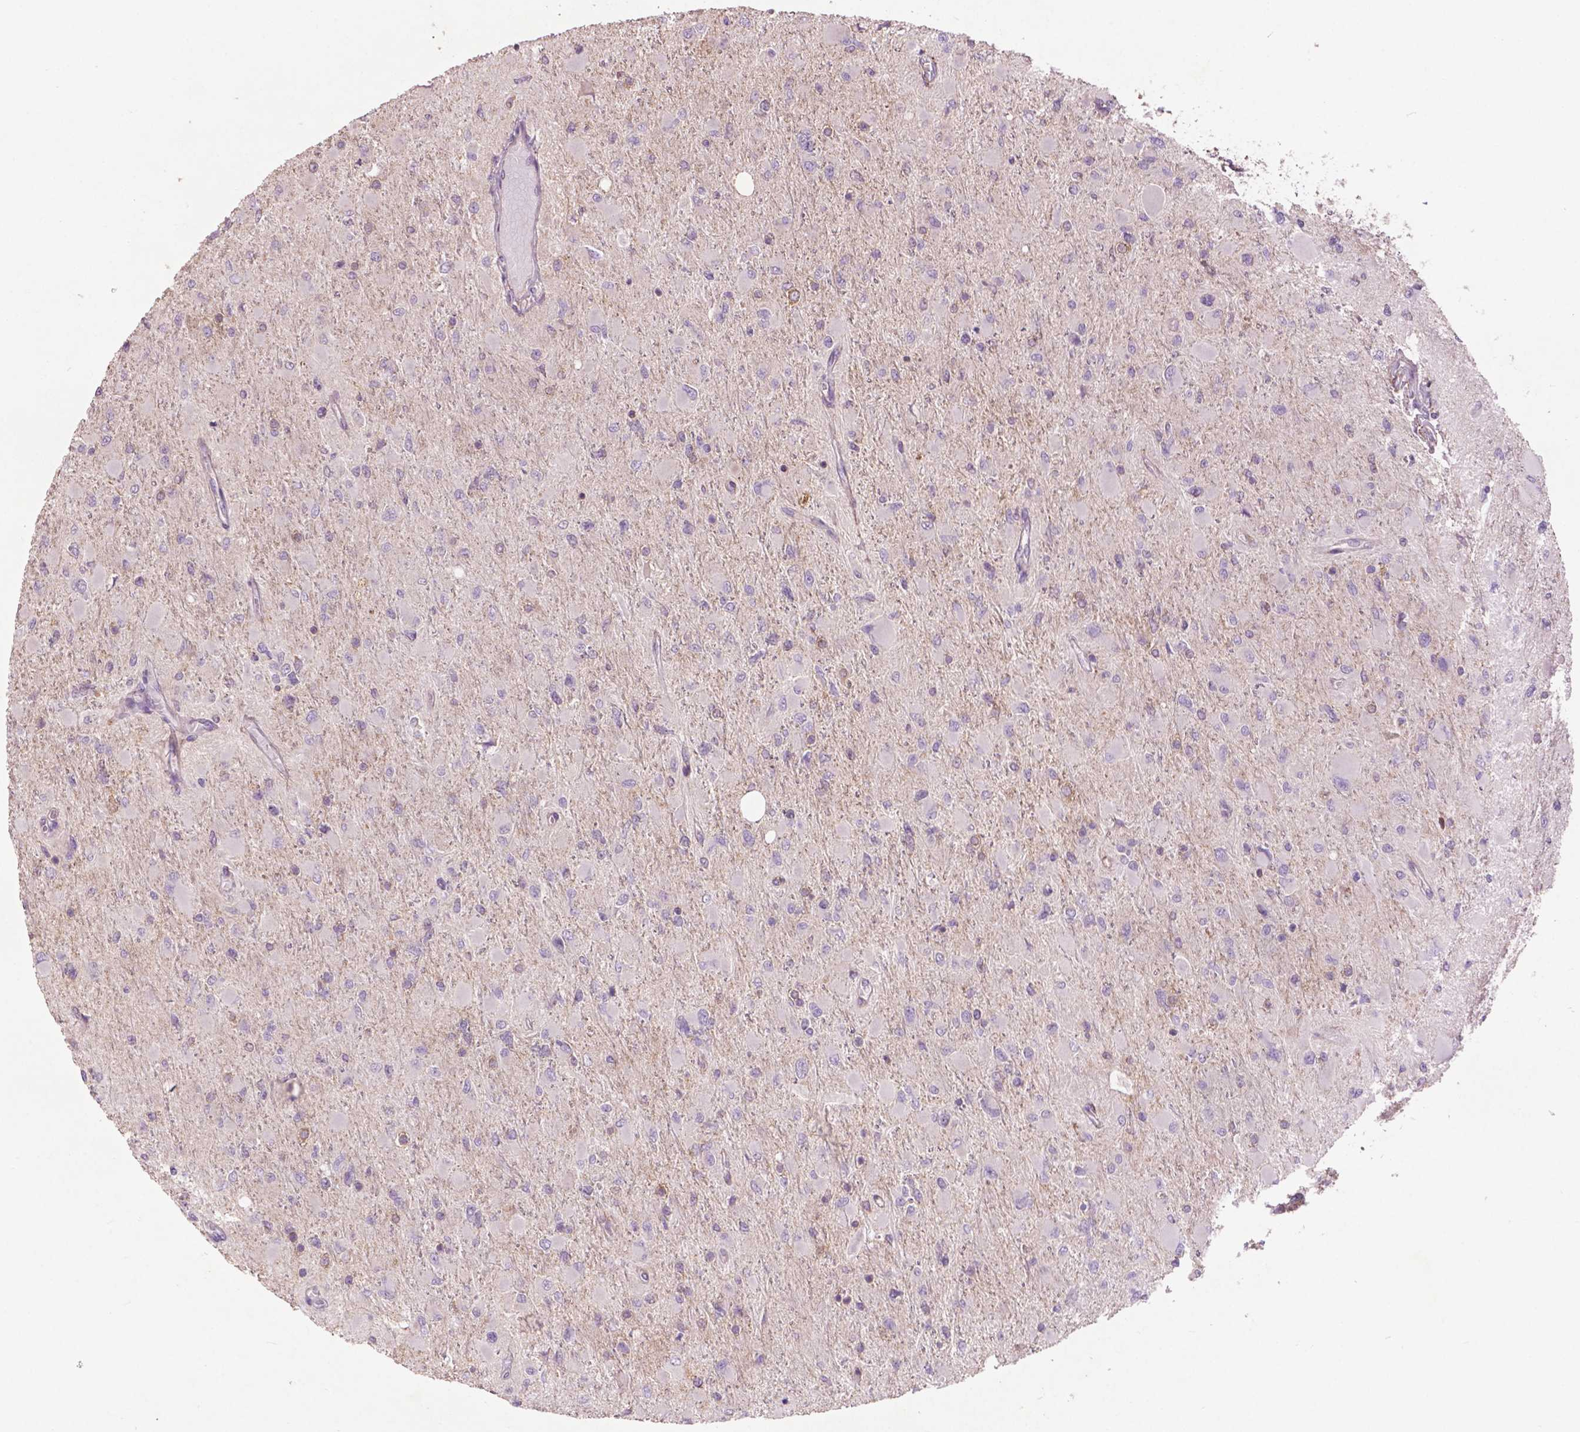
{"staining": {"intensity": "negative", "quantity": "none", "location": "none"}, "tissue": "glioma", "cell_type": "Tumor cells", "image_type": "cancer", "snomed": [{"axis": "morphology", "description": "Glioma, malignant, High grade"}, {"axis": "topography", "description": "Cerebral cortex"}], "caption": "Photomicrograph shows no protein staining in tumor cells of glioma tissue.", "gene": "LRRC3C", "patient": {"sex": "female", "age": 36}}